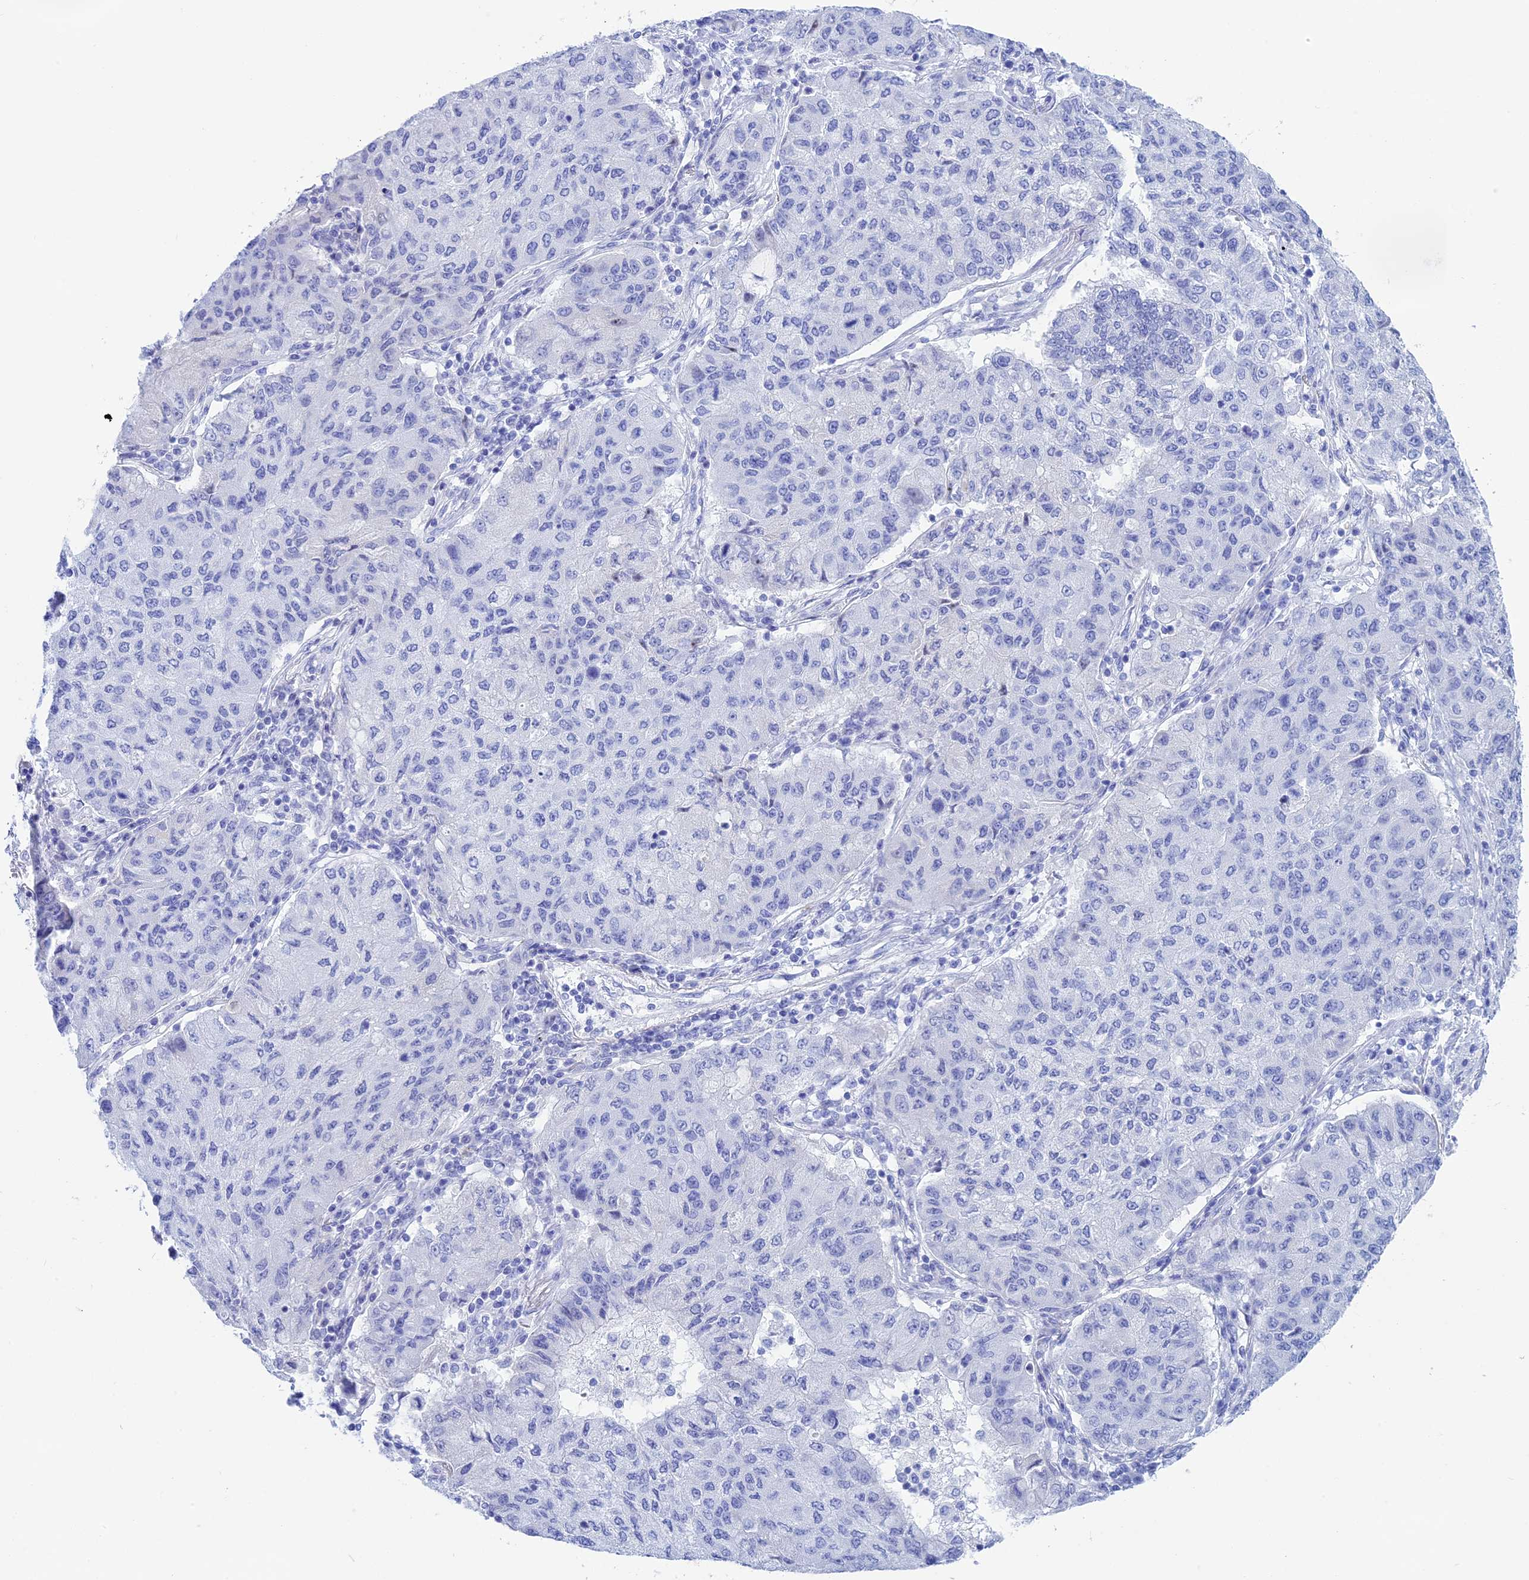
{"staining": {"intensity": "negative", "quantity": "none", "location": "none"}, "tissue": "lung cancer", "cell_type": "Tumor cells", "image_type": "cancer", "snomed": [{"axis": "morphology", "description": "Squamous cell carcinoma, NOS"}, {"axis": "topography", "description": "Lung"}], "caption": "Tumor cells are negative for protein expression in human lung squamous cell carcinoma.", "gene": "ERICH4", "patient": {"sex": "male", "age": 74}}